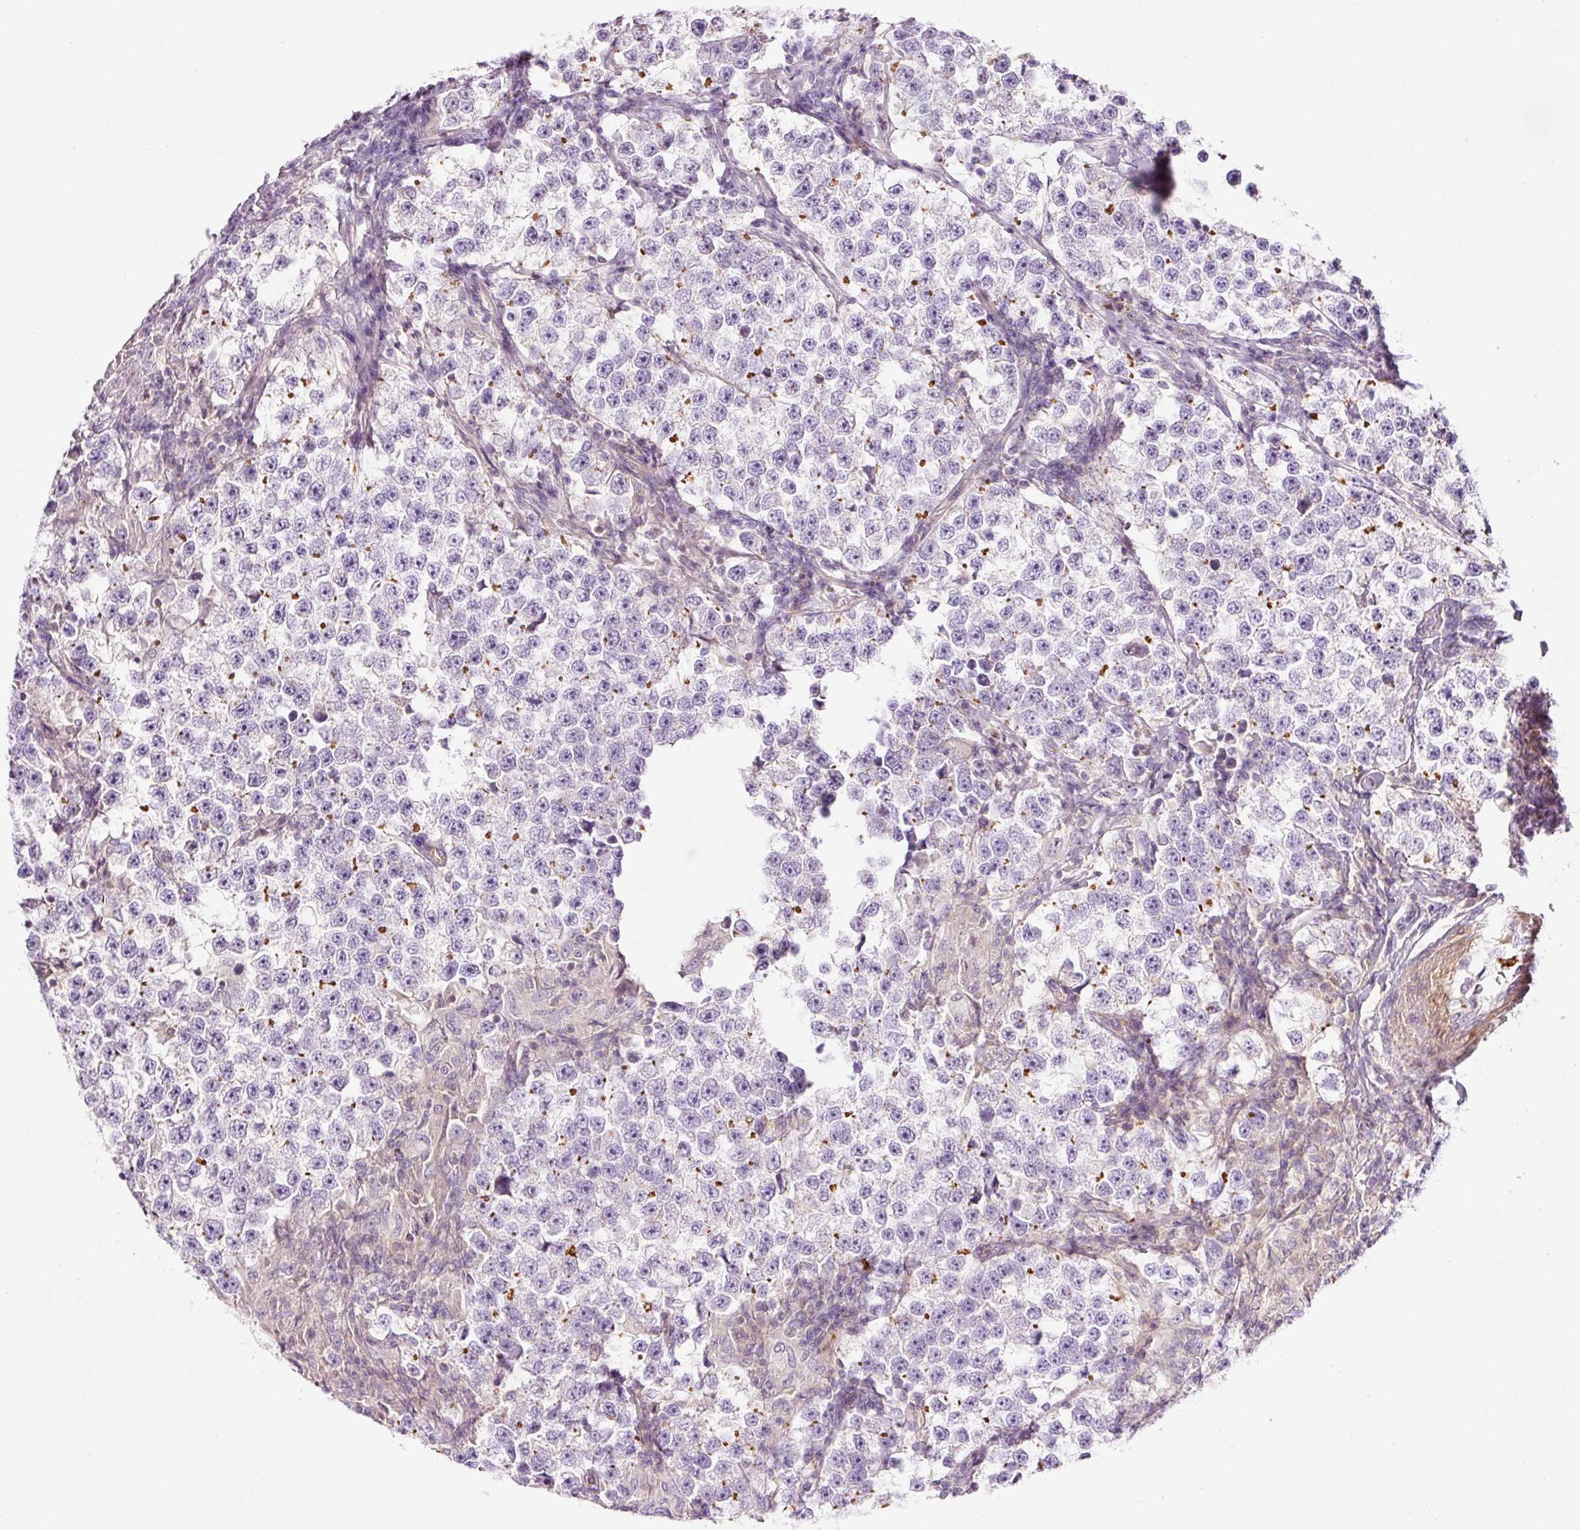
{"staining": {"intensity": "negative", "quantity": "none", "location": "none"}, "tissue": "testis cancer", "cell_type": "Tumor cells", "image_type": "cancer", "snomed": [{"axis": "morphology", "description": "Seminoma, NOS"}, {"axis": "topography", "description": "Testis"}], "caption": "Seminoma (testis) stained for a protein using IHC displays no staining tumor cells.", "gene": "MAP3K3", "patient": {"sex": "male", "age": 46}}